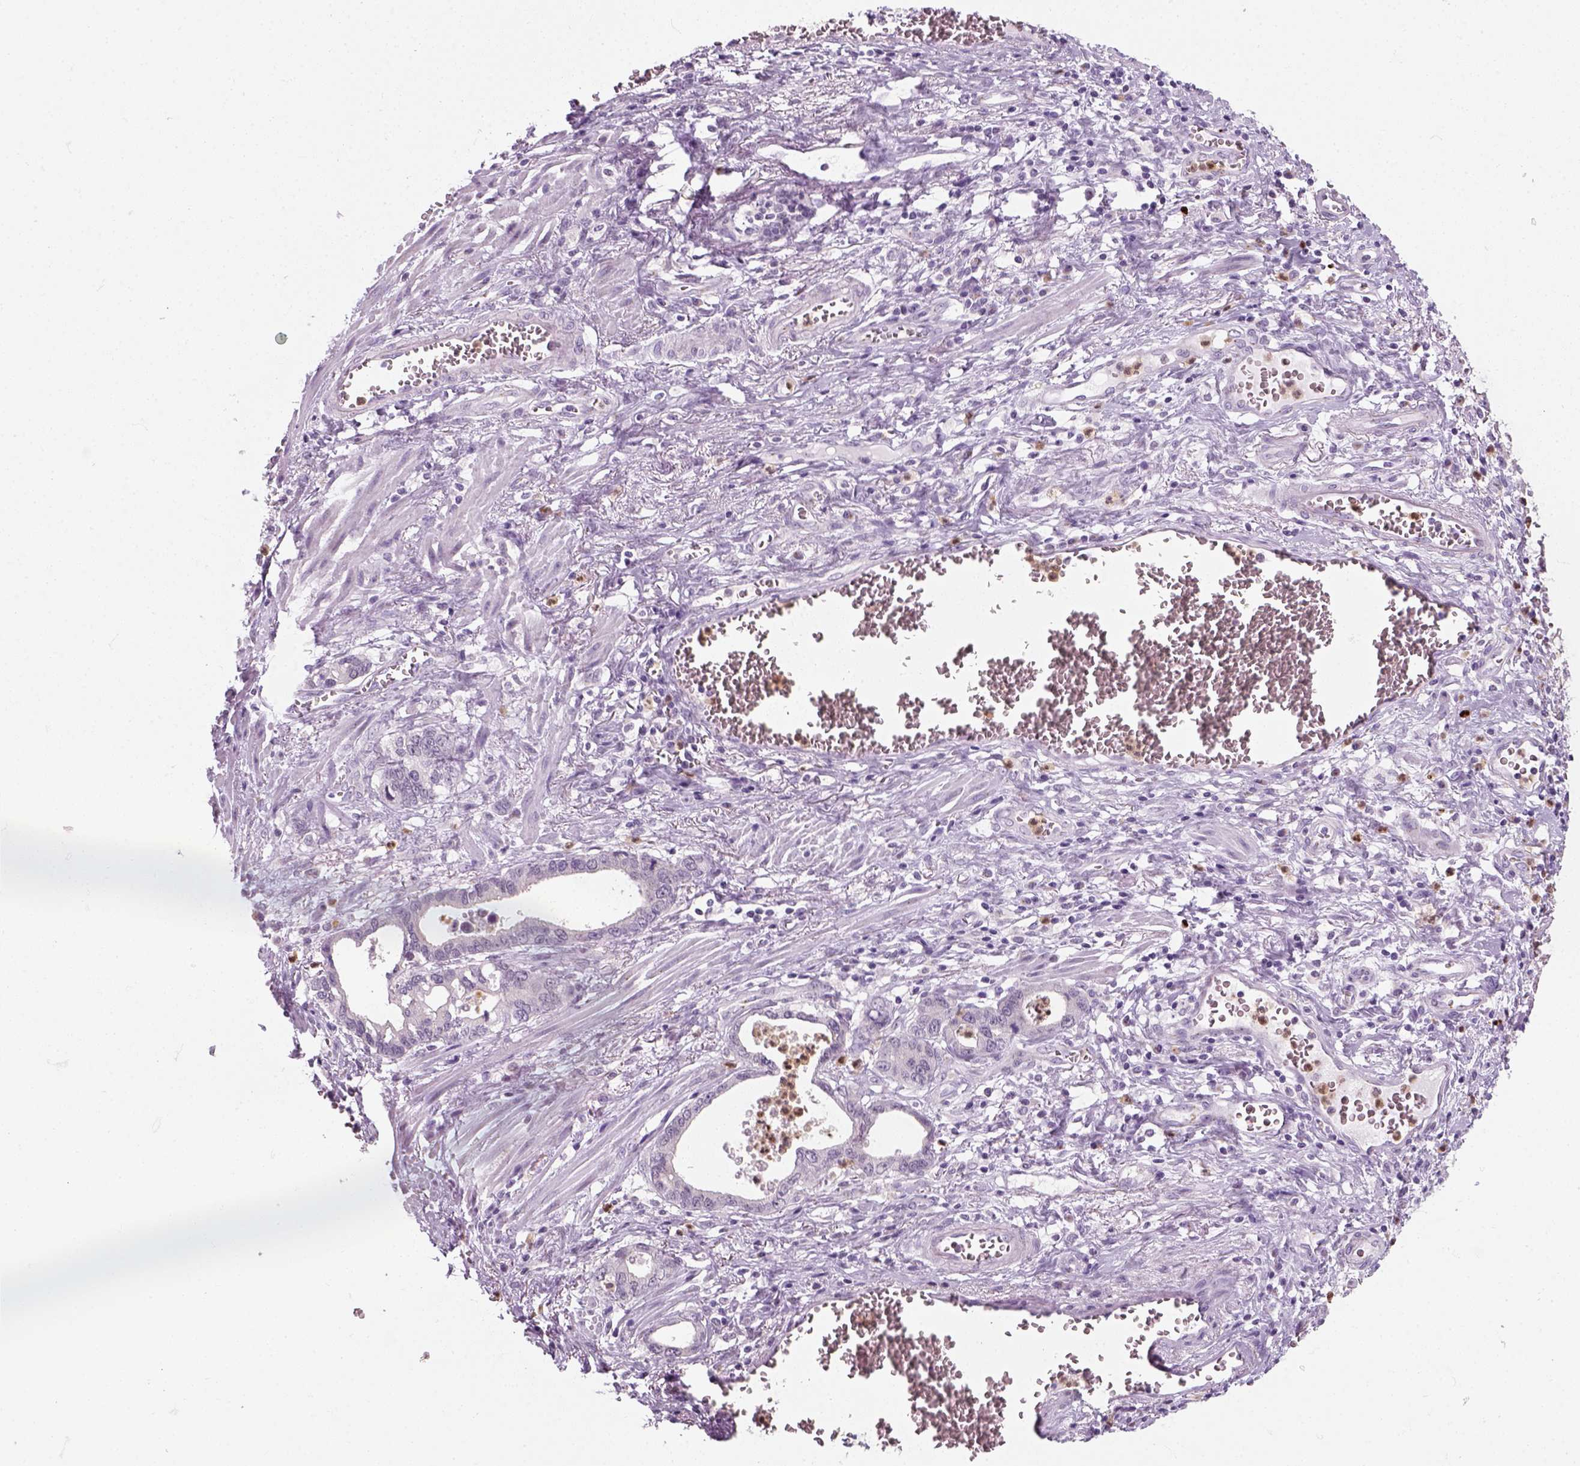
{"staining": {"intensity": "negative", "quantity": "none", "location": "none"}, "tissue": "stomach cancer", "cell_type": "Tumor cells", "image_type": "cancer", "snomed": [{"axis": "morphology", "description": "Normal tissue, NOS"}, {"axis": "morphology", "description": "Adenocarcinoma, NOS"}, {"axis": "topography", "description": "Esophagus"}, {"axis": "topography", "description": "Stomach, upper"}], "caption": "IHC photomicrograph of neoplastic tissue: human stomach adenocarcinoma stained with DAB (3,3'-diaminobenzidine) demonstrates no significant protein staining in tumor cells.", "gene": "IL4", "patient": {"sex": "male", "age": 74}}